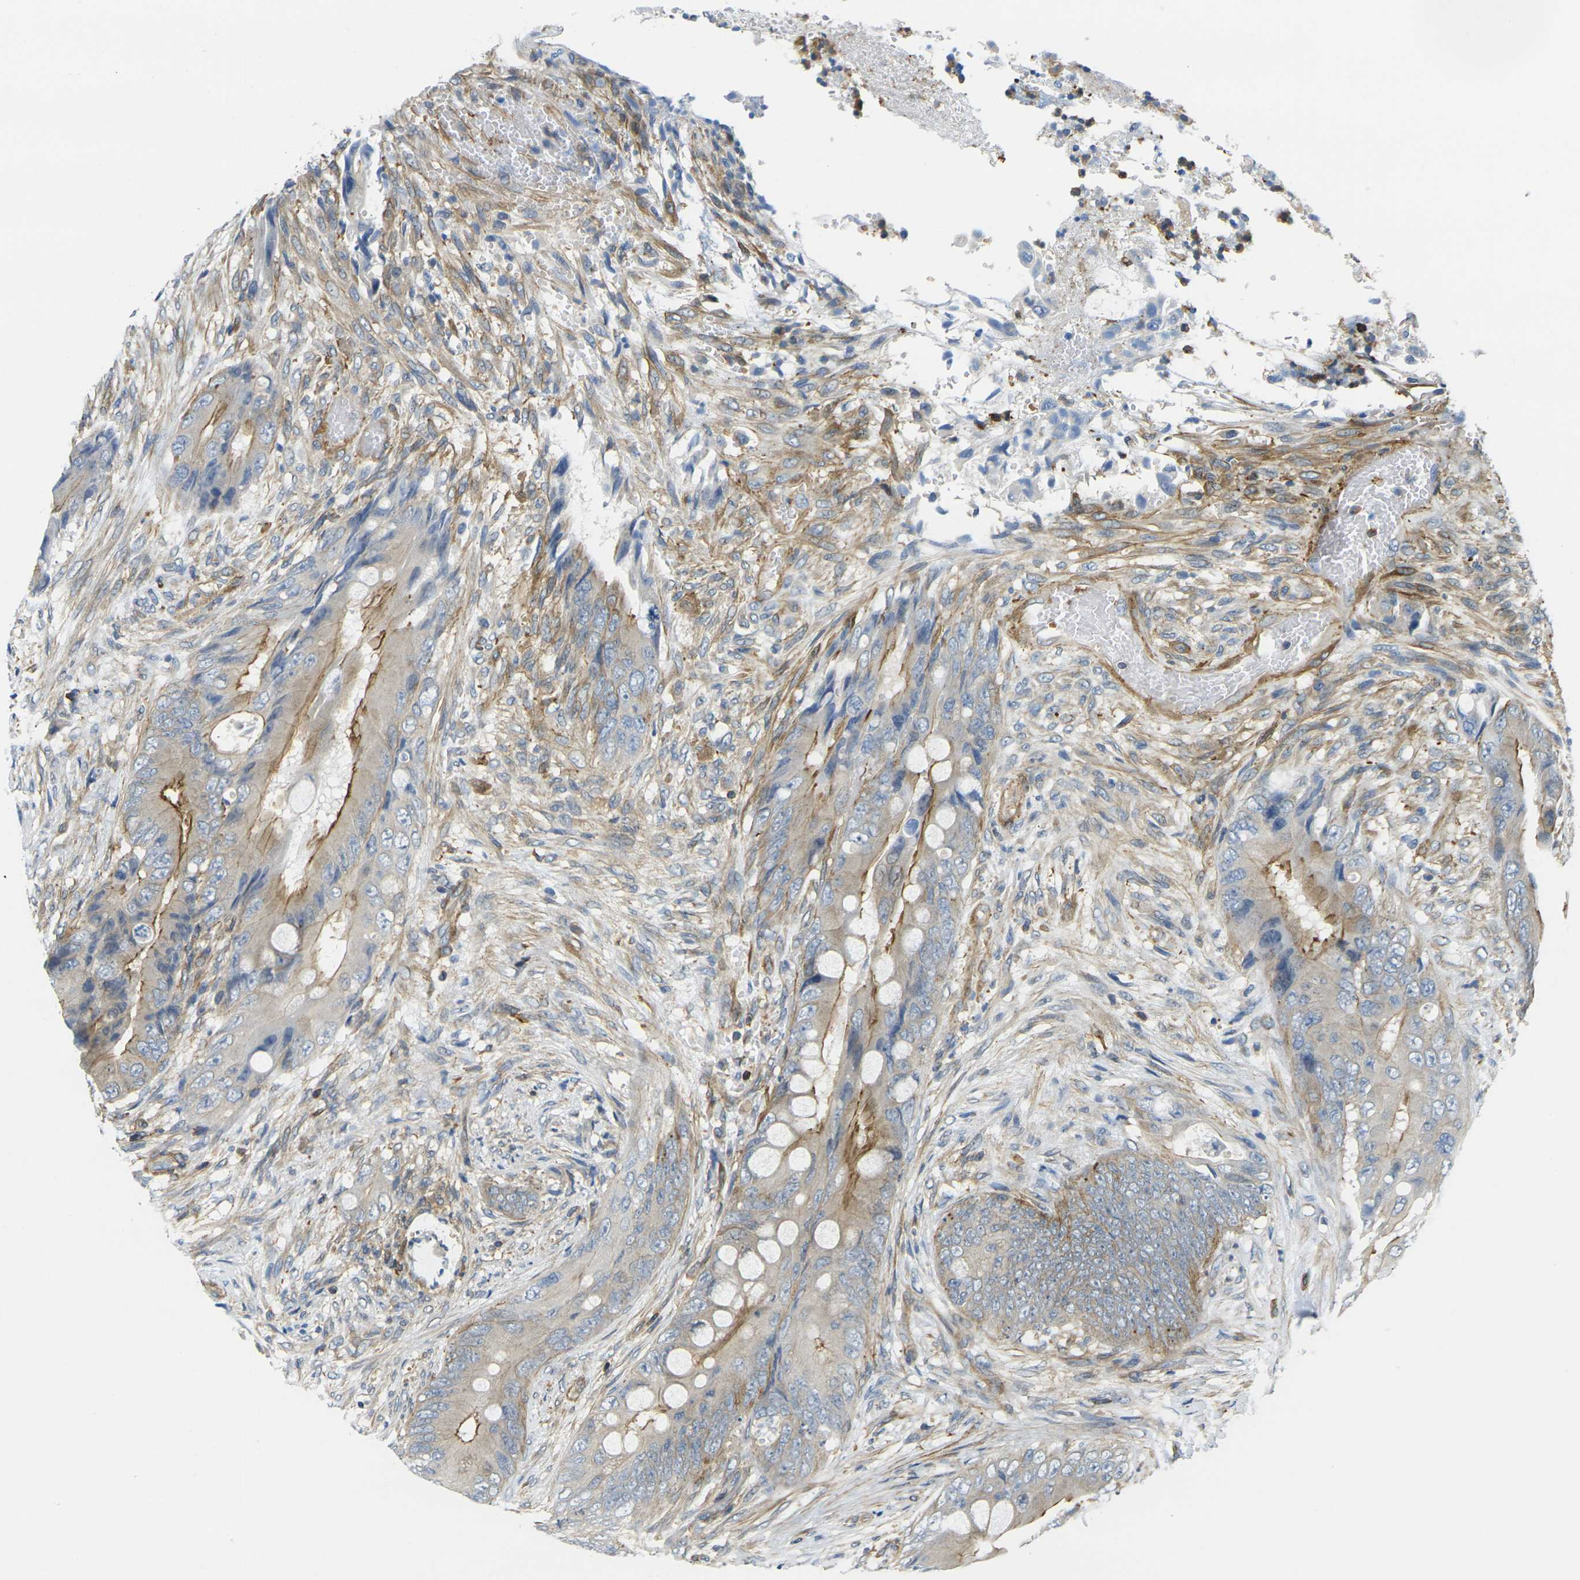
{"staining": {"intensity": "weak", "quantity": ">75%", "location": "cytoplasmic/membranous"}, "tissue": "colorectal cancer", "cell_type": "Tumor cells", "image_type": "cancer", "snomed": [{"axis": "morphology", "description": "Adenocarcinoma, NOS"}, {"axis": "topography", "description": "Rectum"}], "caption": "DAB (3,3'-diaminobenzidine) immunohistochemical staining of human colorectal adenocarcinoma displays weak cytoplasmic/membranous protein expression in approximately >75% of tumor cells.", "gene": "LASP1", "patient": {"sex": "female", "age": 77}}